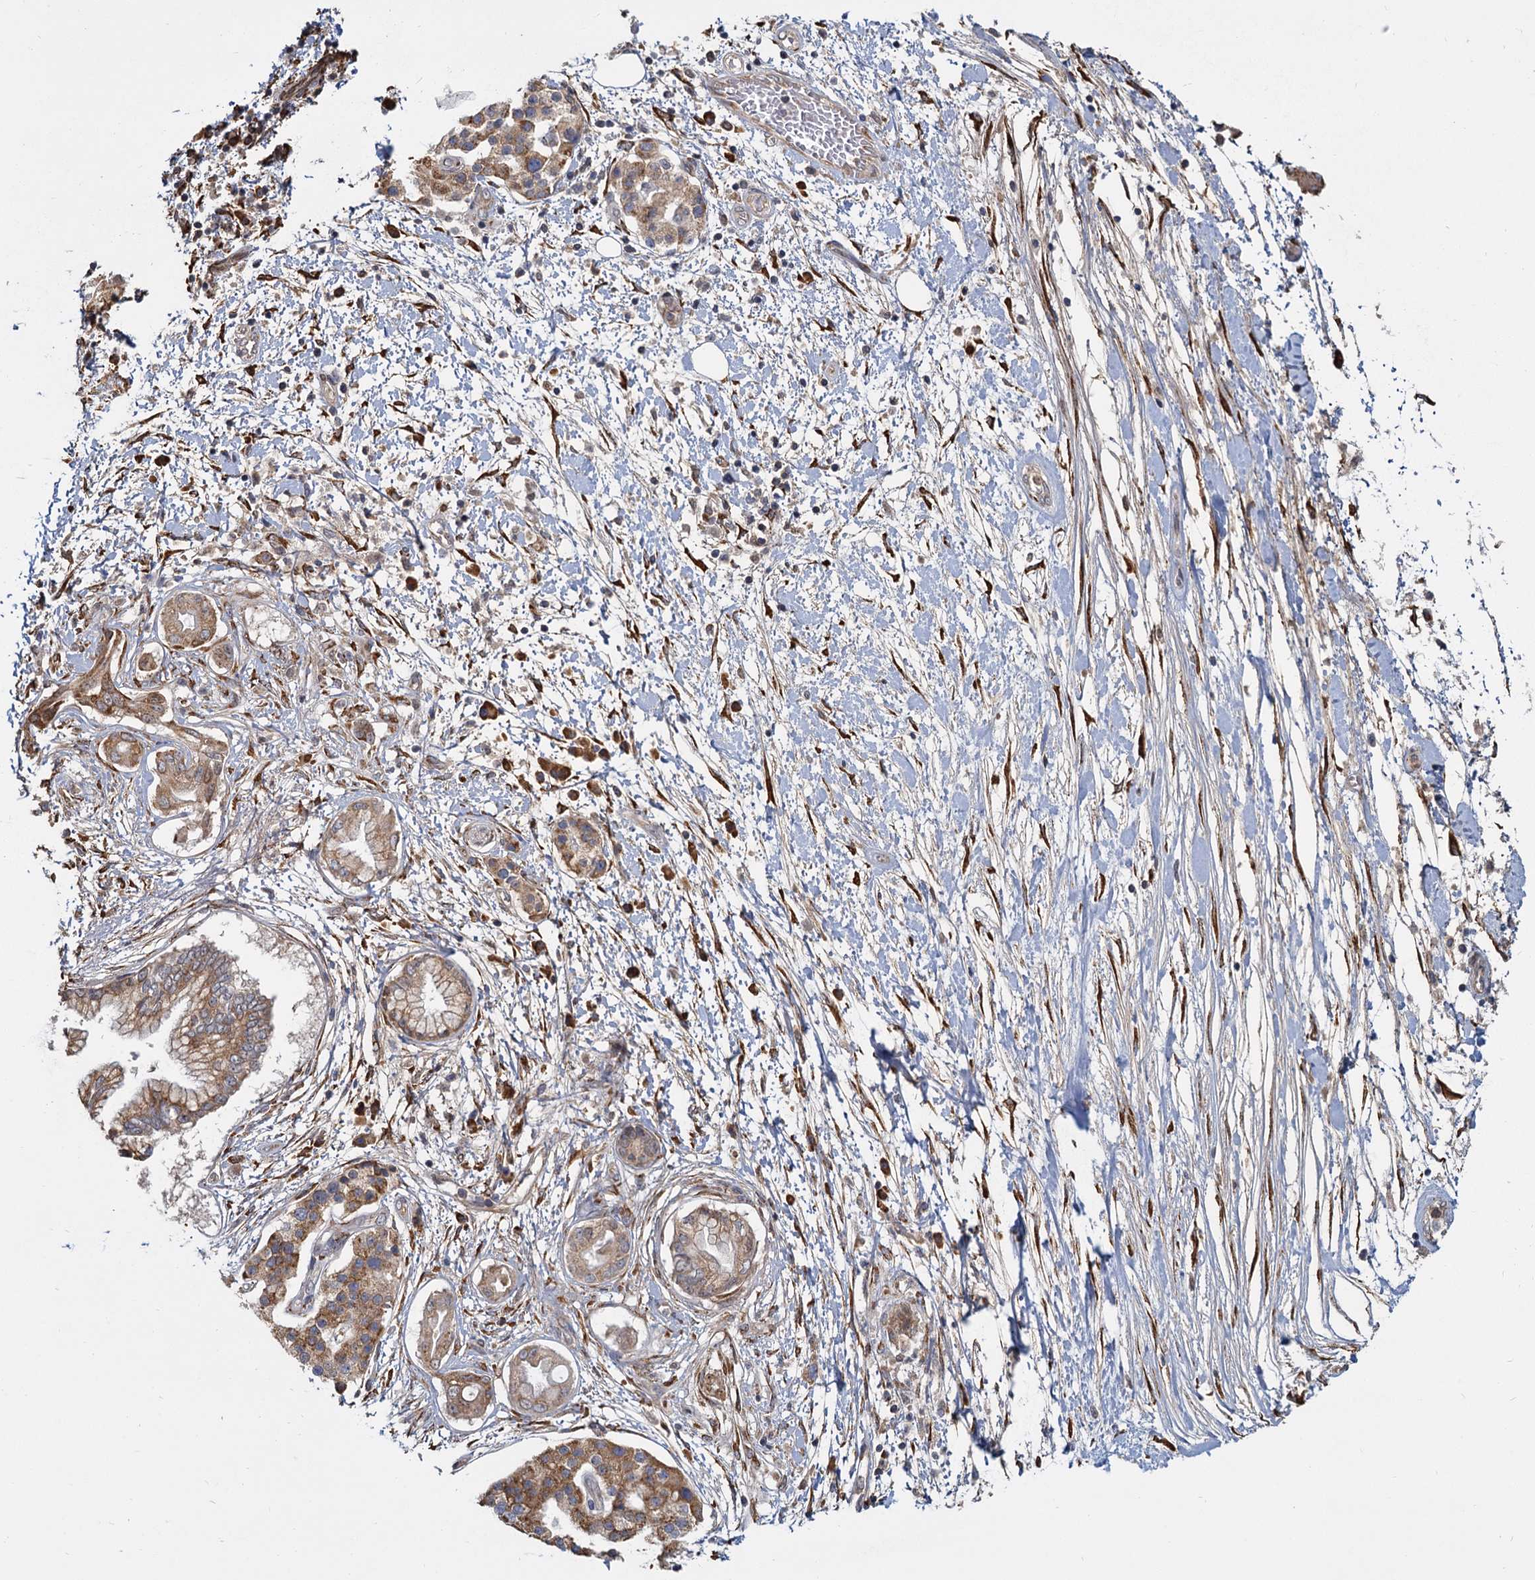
{"staining": {"intensity": "moderate", "quantity": ">75%", "location": "cytoplasmic/membranous"}, "tissue": "pancreatic cancer", "cell_type": "Tumor cells", "image_type": "cancer", "snomed": [{"axis": "morphology", "description": "Adenocarcinoma, NOS"}, {"axis": "topography", "description": "Pancreas"}], "caption": "Pancreatic cancer (adenocarcinoma) tissue reveals moderate cytoplasmic/membranous expression in about >75% of tumor cells (DAB (3,3'-diaminobenzidine) = brown stain, brightfield microscopy at high magnification).", "gene": "LRRC51", "patient": {"sex": "female", "age": 73}}